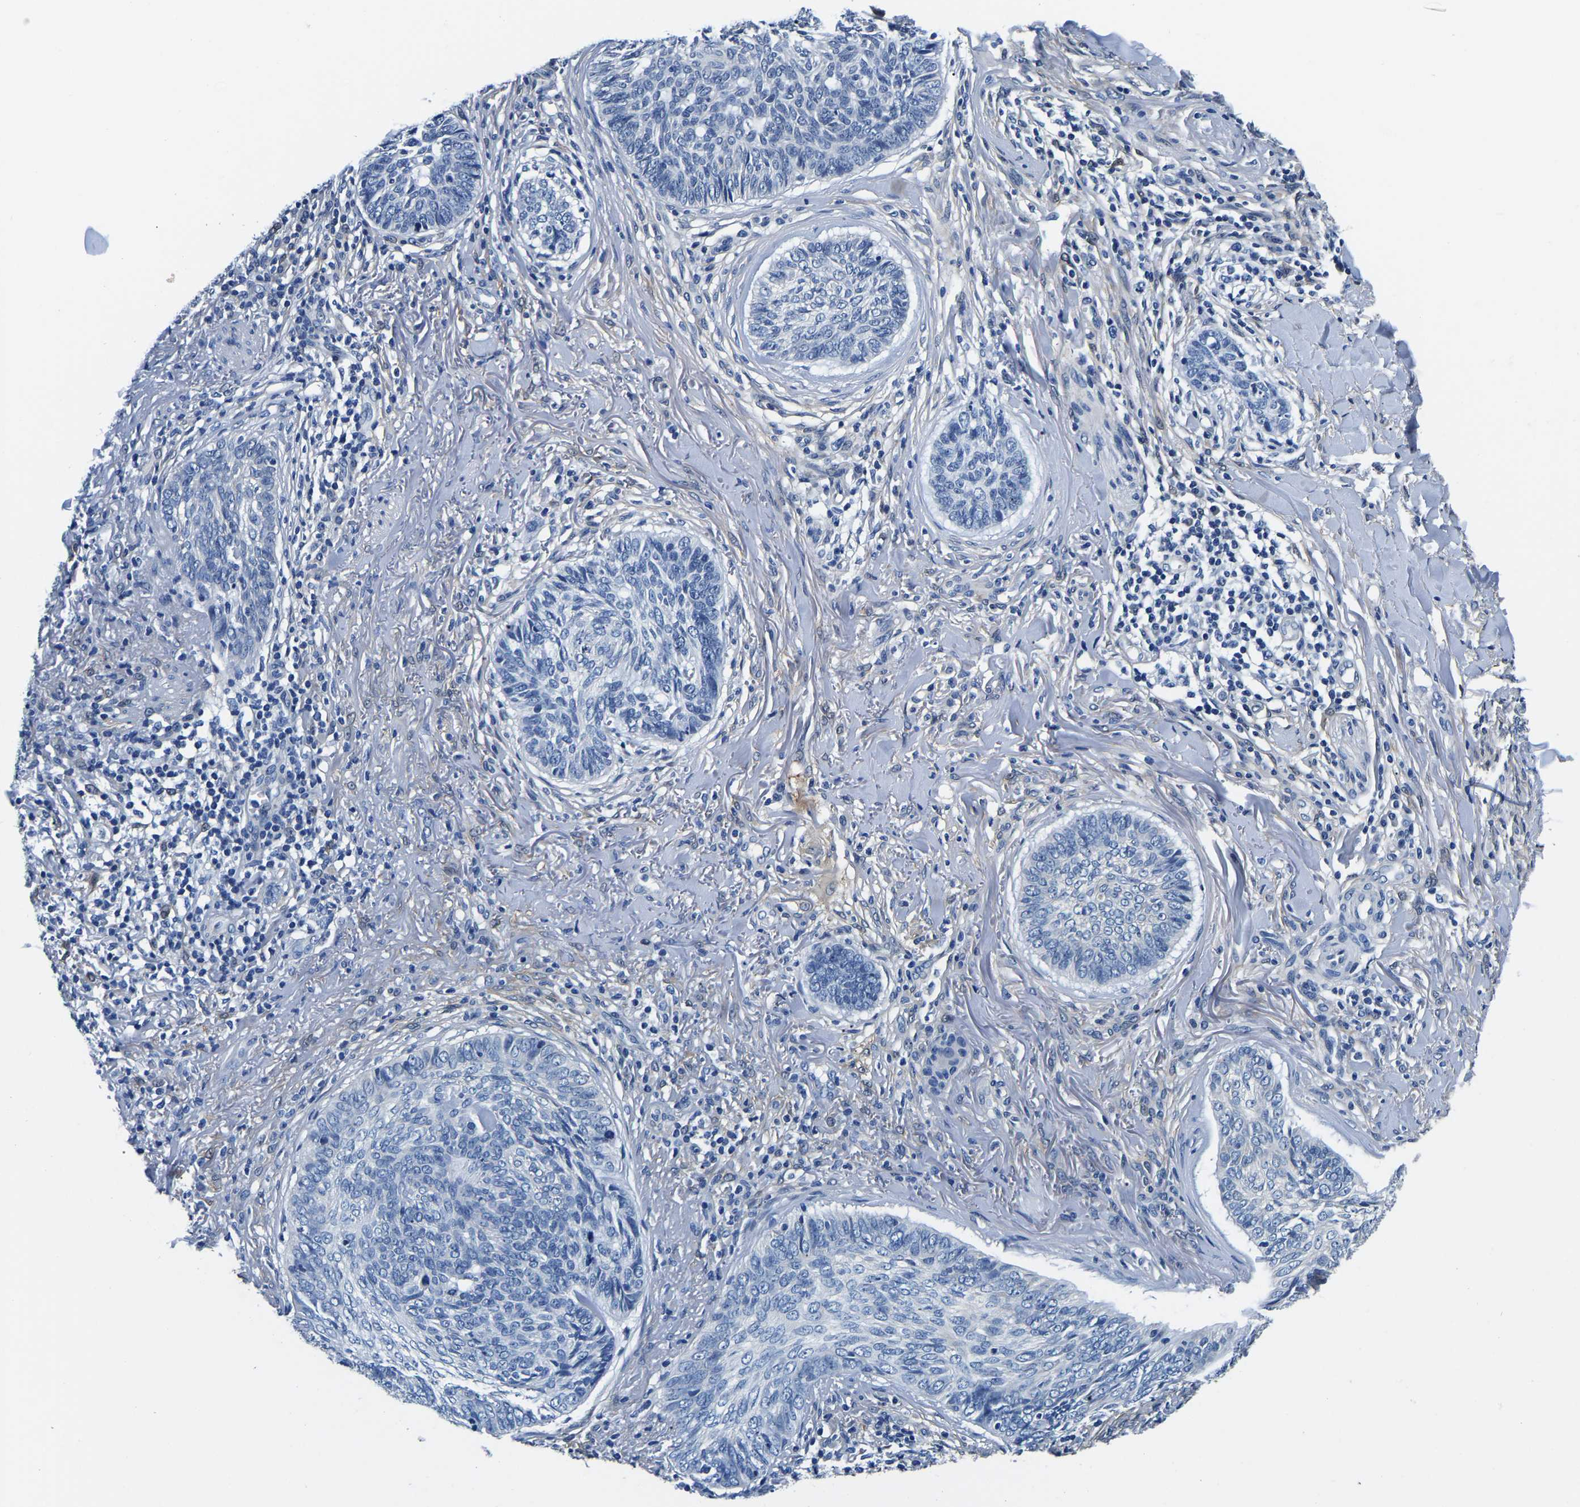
{"staining": {"intensity": "negative", "quantity": "none", "location": "none"}, "tissue": "skin cancer", "cell_type": "Tumor cells", "image_type": "cancer", "snomed": [{"axis": "morphology", "description": "Basal cell carcinoma"}, {"axis": "topography", "description": "Skin"}], "caption": "High power microscopy image of an immunohistochemistry photomicrograph of skin basal cell carcinoma, revealing no significant expression in tumor cells.", "gene": "ACO1", "patient": {"sex": "male", "age": 43}}